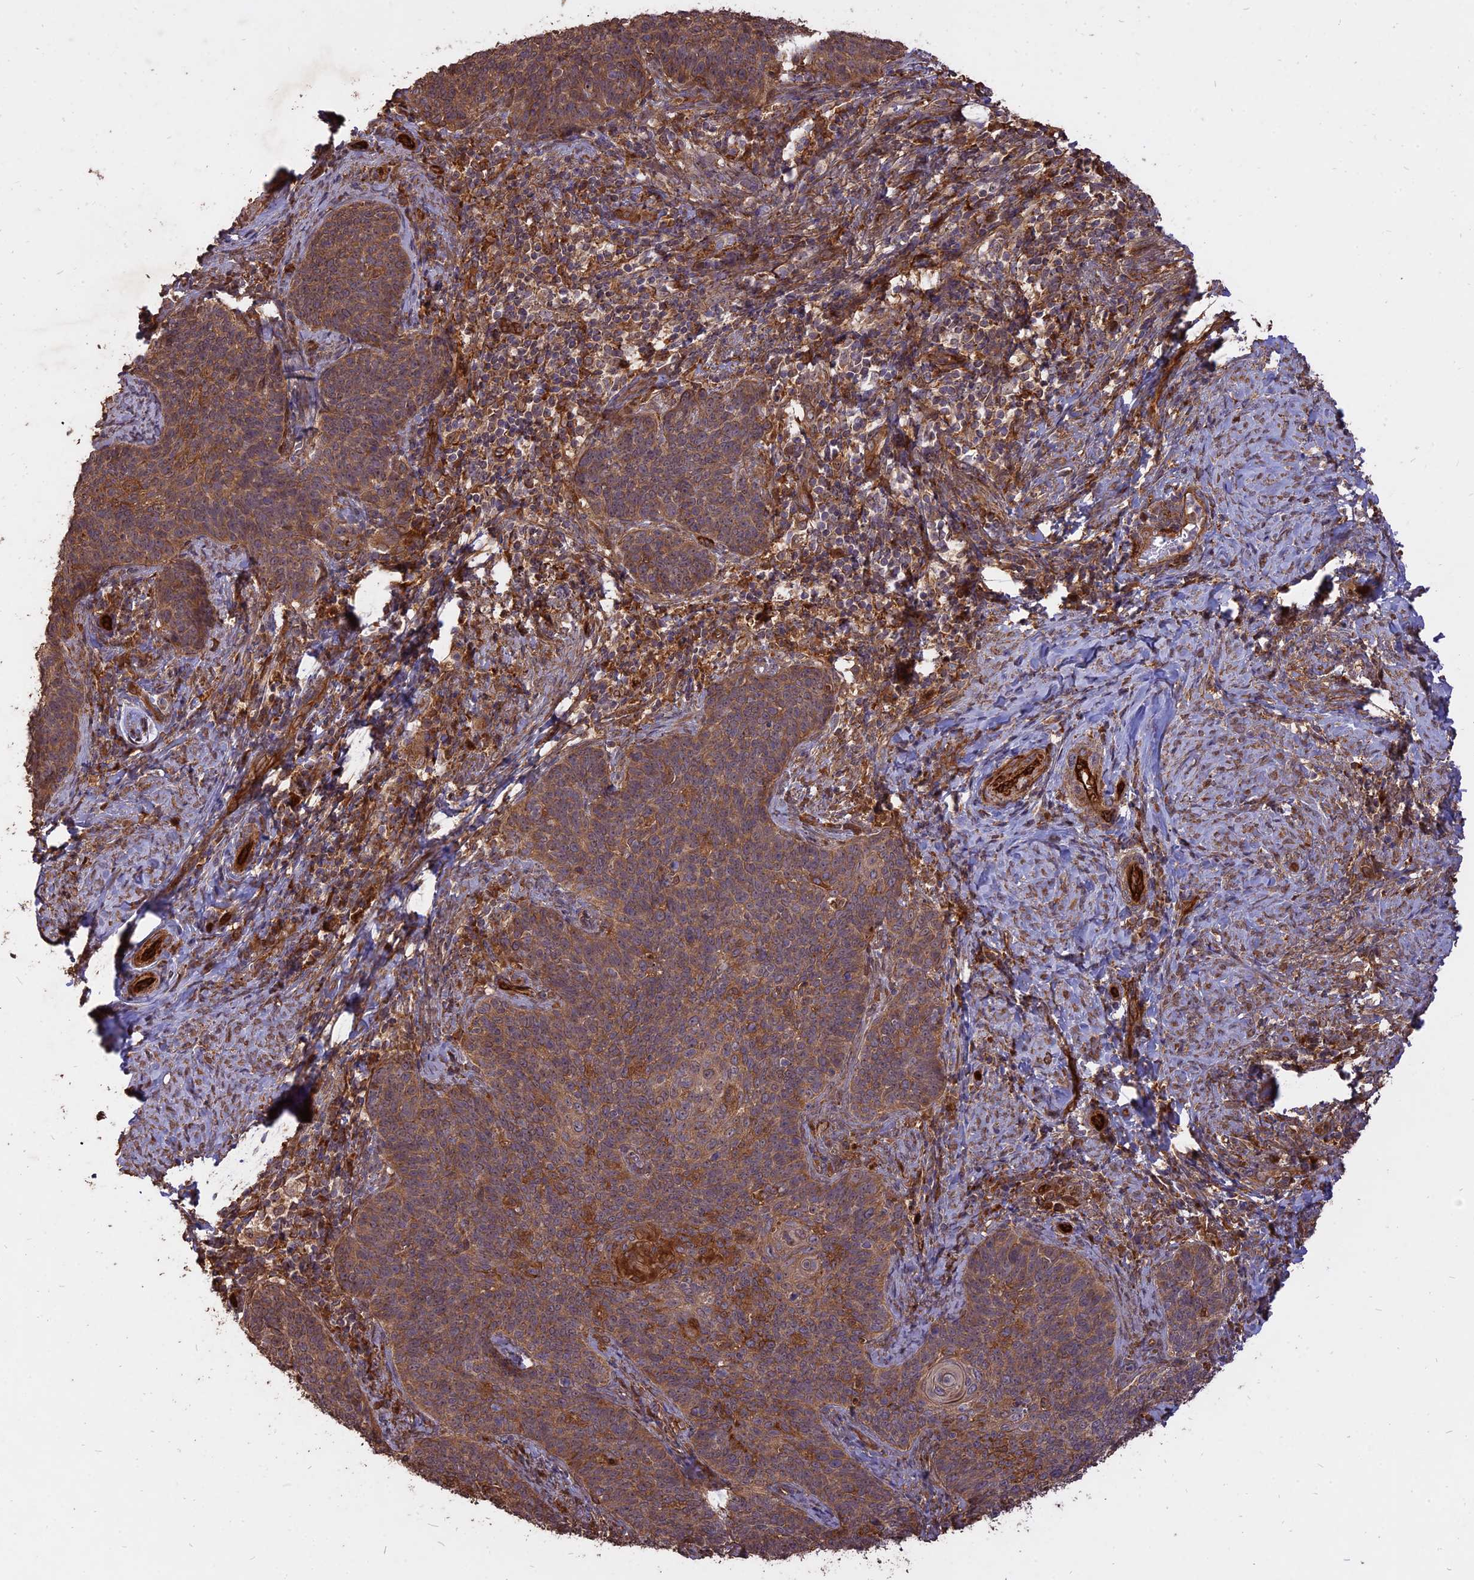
{"staining": {"intensity": "strong", "quantity": ">75%", "location": "cytoplasmic/membranous"}, "tissue": "cervical cancer", "cell_type": "Tumor cells", "image_type": "cancer", "snomed": [{"axis": "morphology", "description": "Normal tissue, NOS"}, {"axis": "morphology", "description": "Squamous cell carcinoma, NOS"}, {"axis": "topography", "description": "Cervix"}], "caption": "The micrograph reveals staining of cervical cancer, revealing strong cytoplasmic/membranous protein expression (brown color) within tumor cells.", "gene": "SAC3D1", "patient": {"sex": "female", "age": 39}}